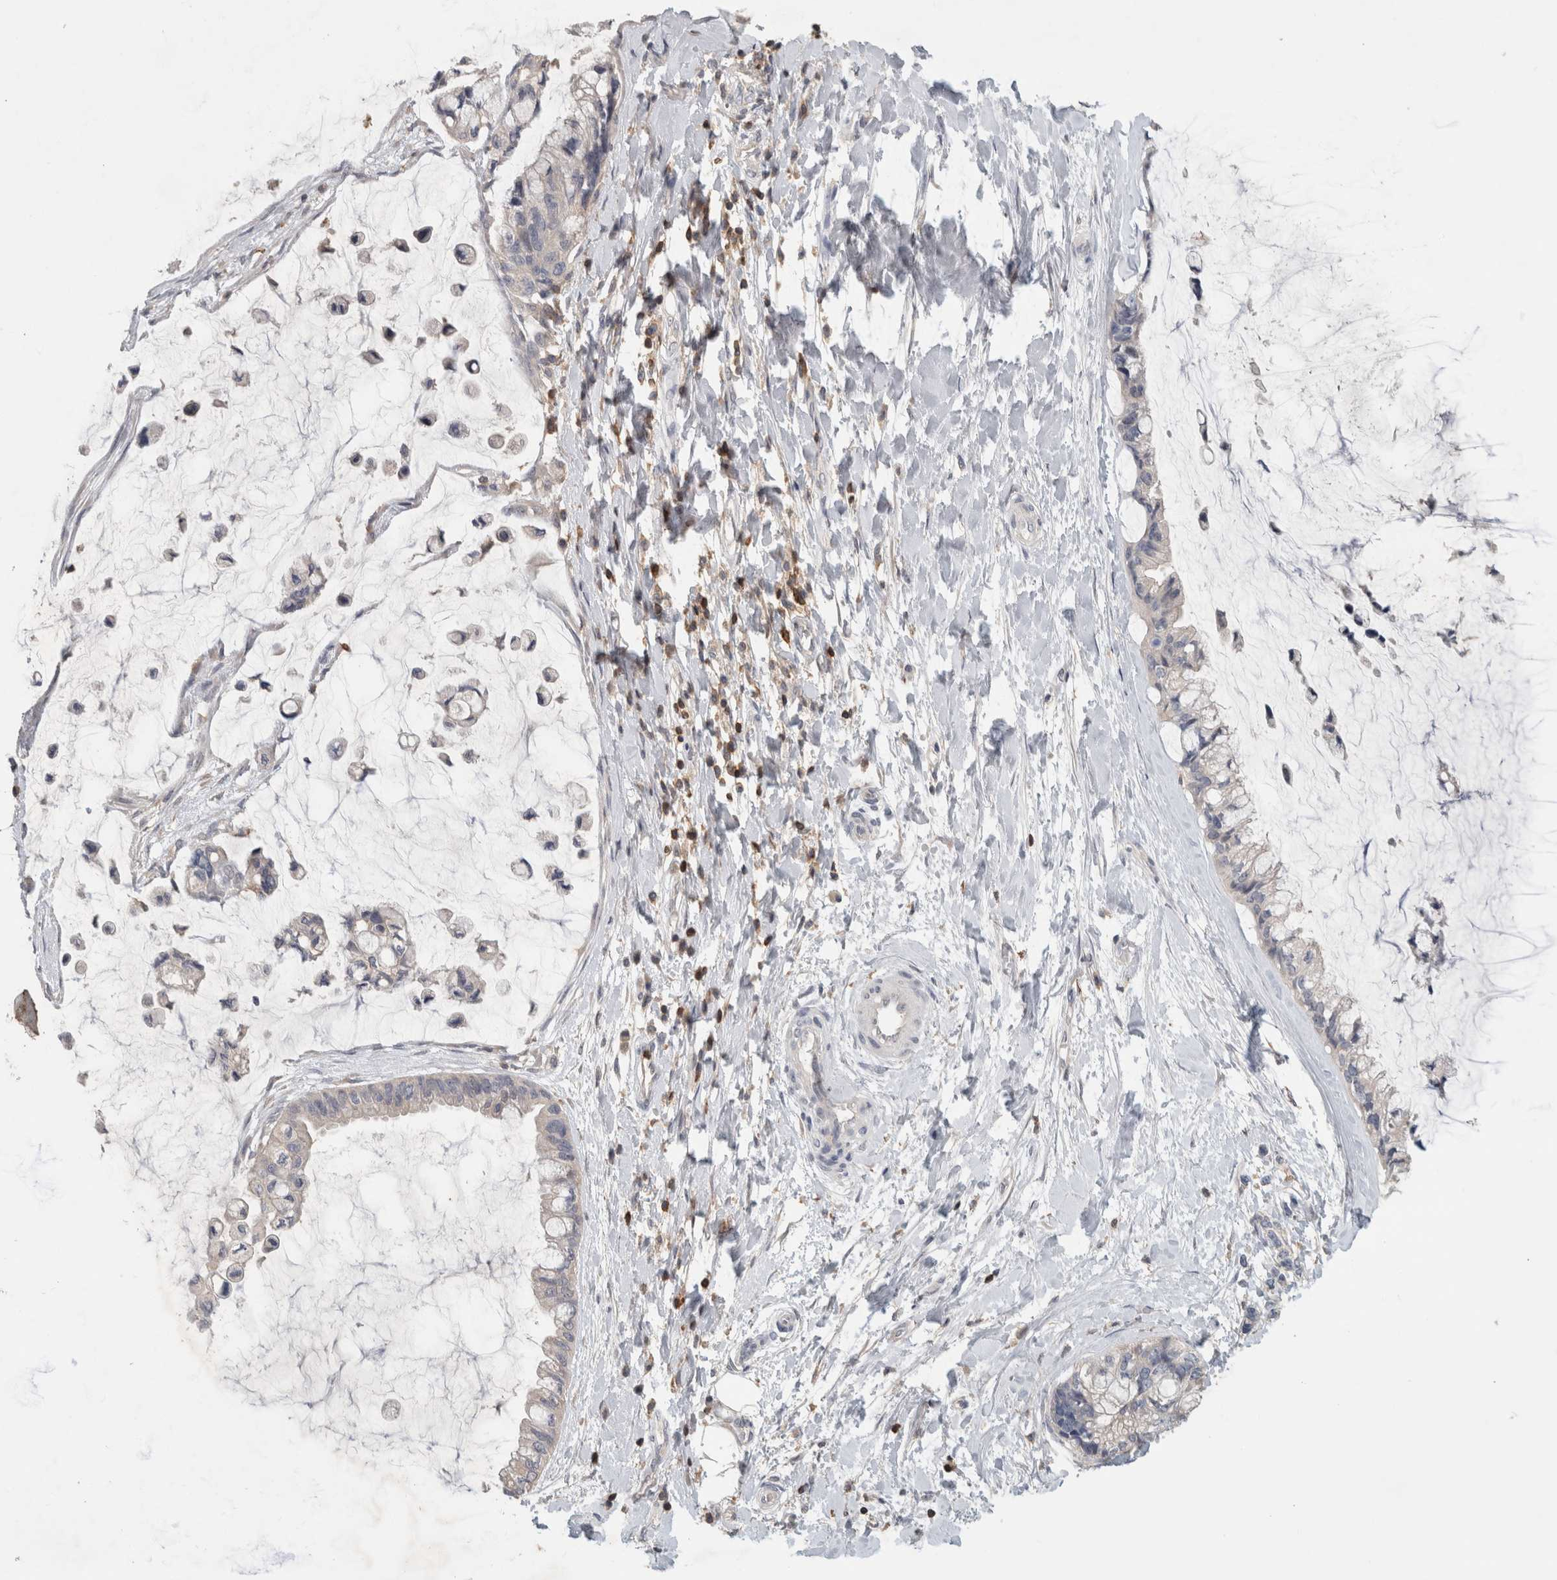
{"staining": {"intensity": "negative", "quantity": "none", "location": "none"}, "tissue": "ovarian cancer", "cell_type": "Tumor cells", "image_type": "cancer", "snomed": [{"axis": "morphology", "description": "Cystadenocarcinoma, mucinous, NOS"}, {"axis": "topography", "description": "Ovary"}], "caption": "Tumor cells show no significant protein positivity in mucinous cystadenocarcinoma (ovarian).", "gene": "GFRA2", "patient": {"sex": "female", "age": 39}}